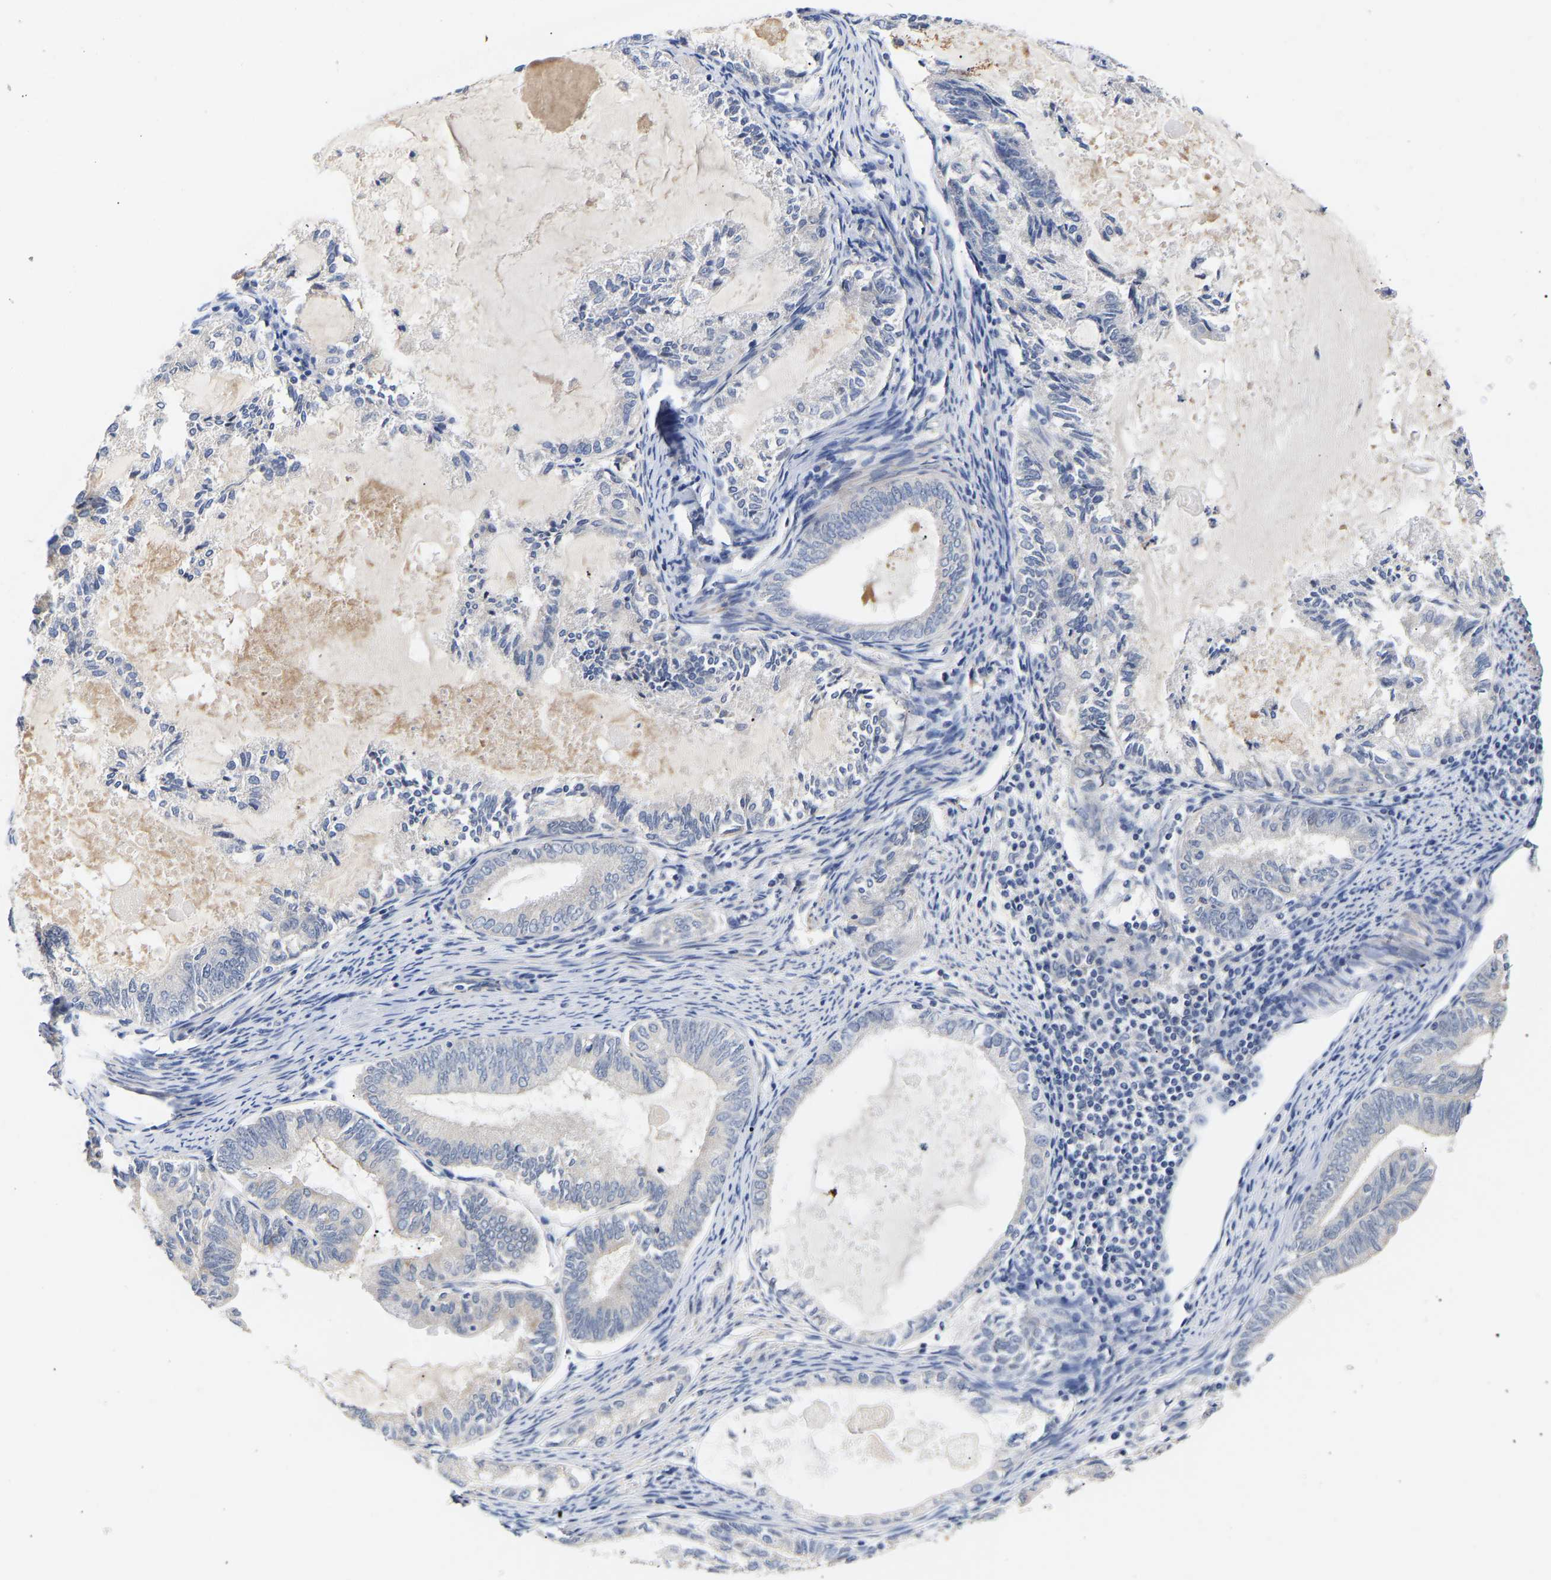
{"staining": {"intensity": "negative", "quantity": "none", "location": "none"}, "tissue": "endometrial cancer", "cell_type": "Tumor cells", "image_type": "cancer", "snomed": [{"axis": "morphology", "description": "Adenocarcinoma, NOS"}, {"axis": "topography", "description": "Endometrium"}], "caption": "Tumor cells are negative for brown protein staining in endometrial cancer (adenocarcinoma).", "gene": "KASH5", "patient": {"sex": "female", "age": 86}}